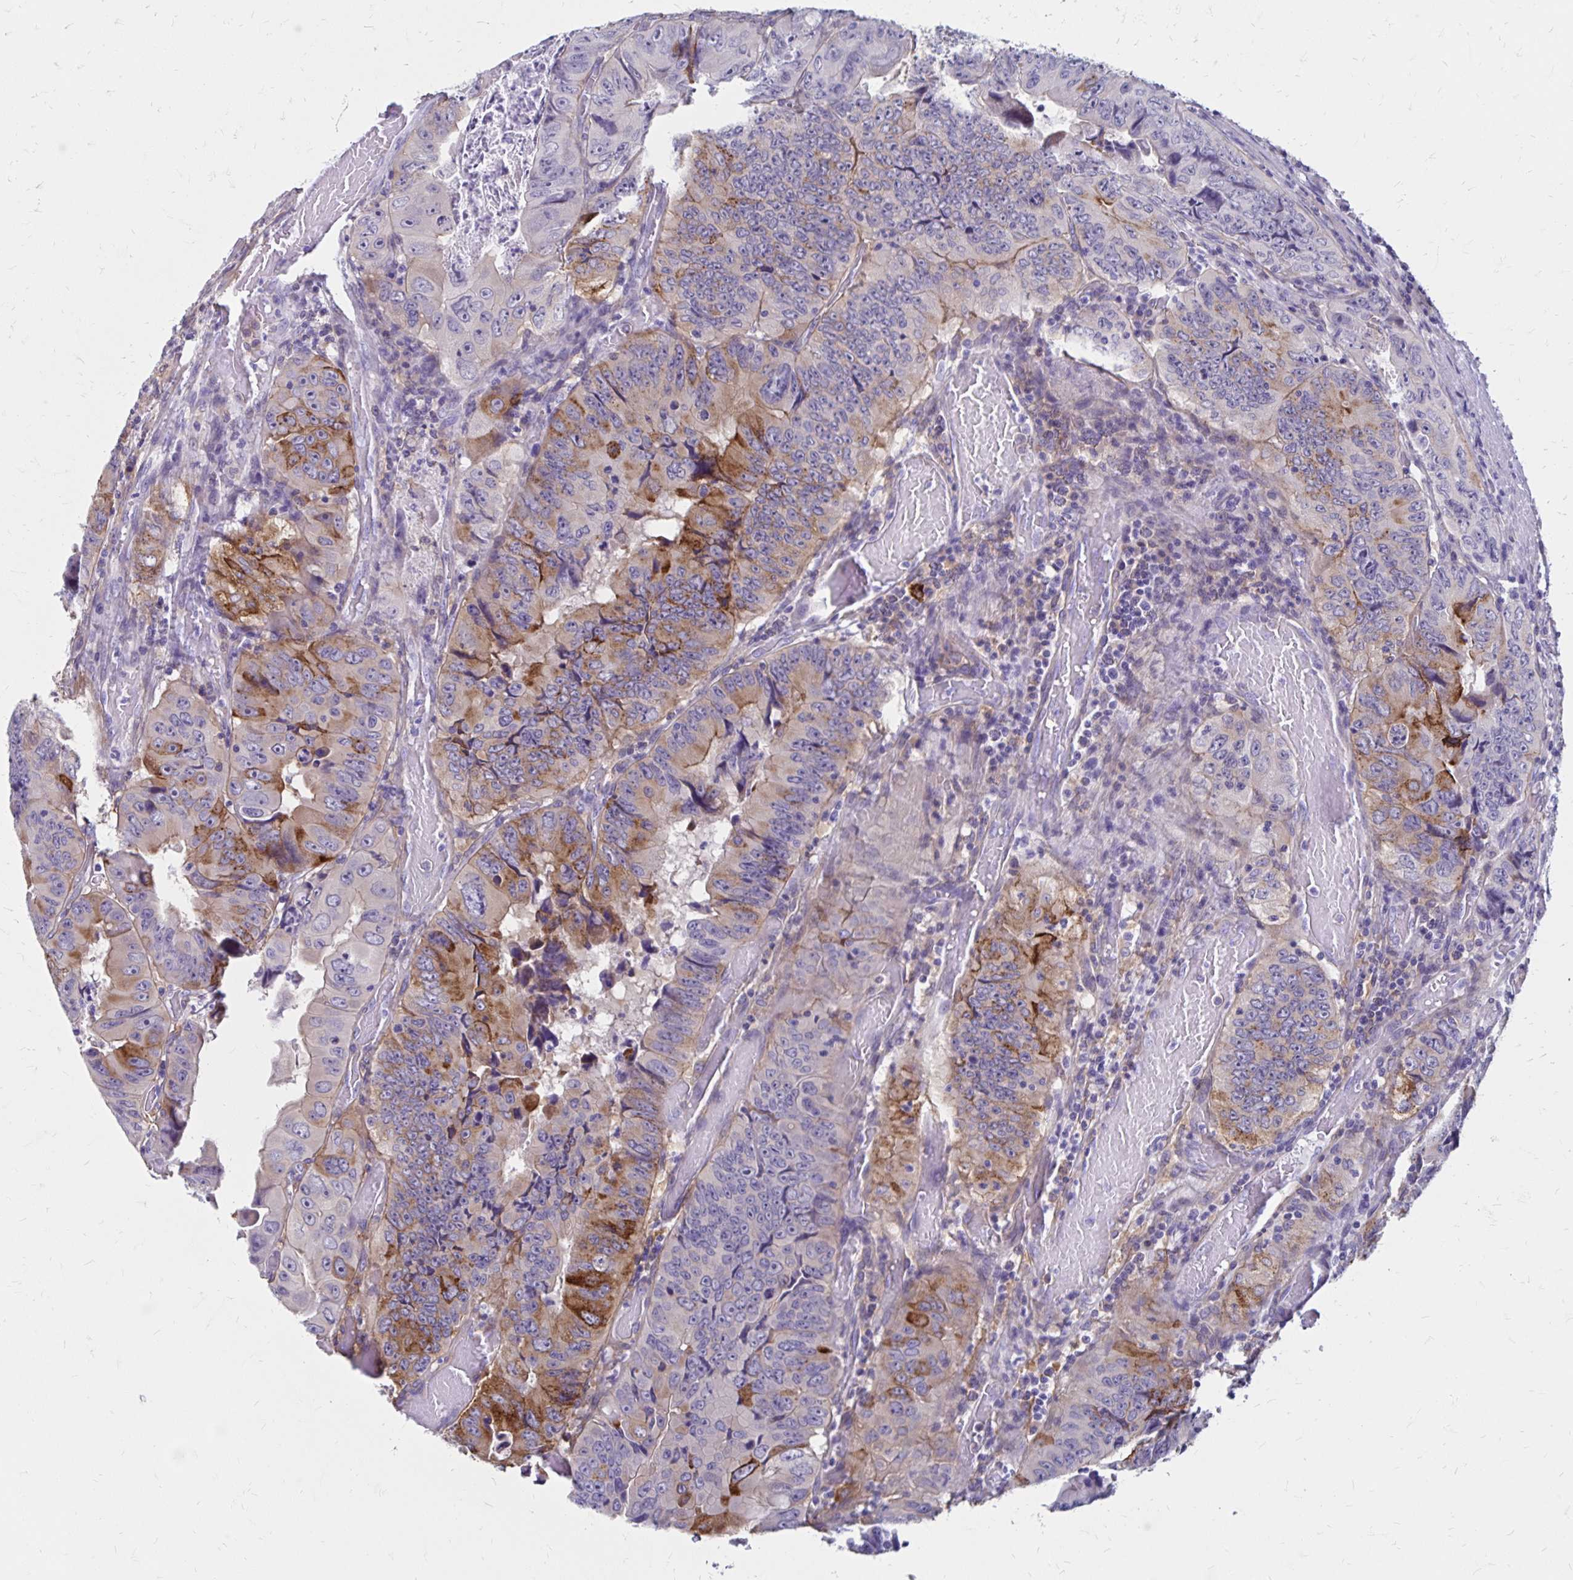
{"staining": {"intensity": "moderate", "quantity": "25%-75%", "location": "cytoplasmic/membranous"}, "tissue": "colorectal cancer", "cell_type": "Tumor cells", "image_type": "cancer", "snomed": [{"axis": "morphology", "description": "Adenocarcinoma, NOS"}, {"axis": "topography", "description": "Colon"}], "caption": "Brown immunohistochemical staining in colorectal cancer (adenocarcinoma) reveals moderate cytoplasmic/membranous expression in about 25%-75% of tumor cells.", "gene": "TNS3", "patient": {"sex": "female", "age": 84}}